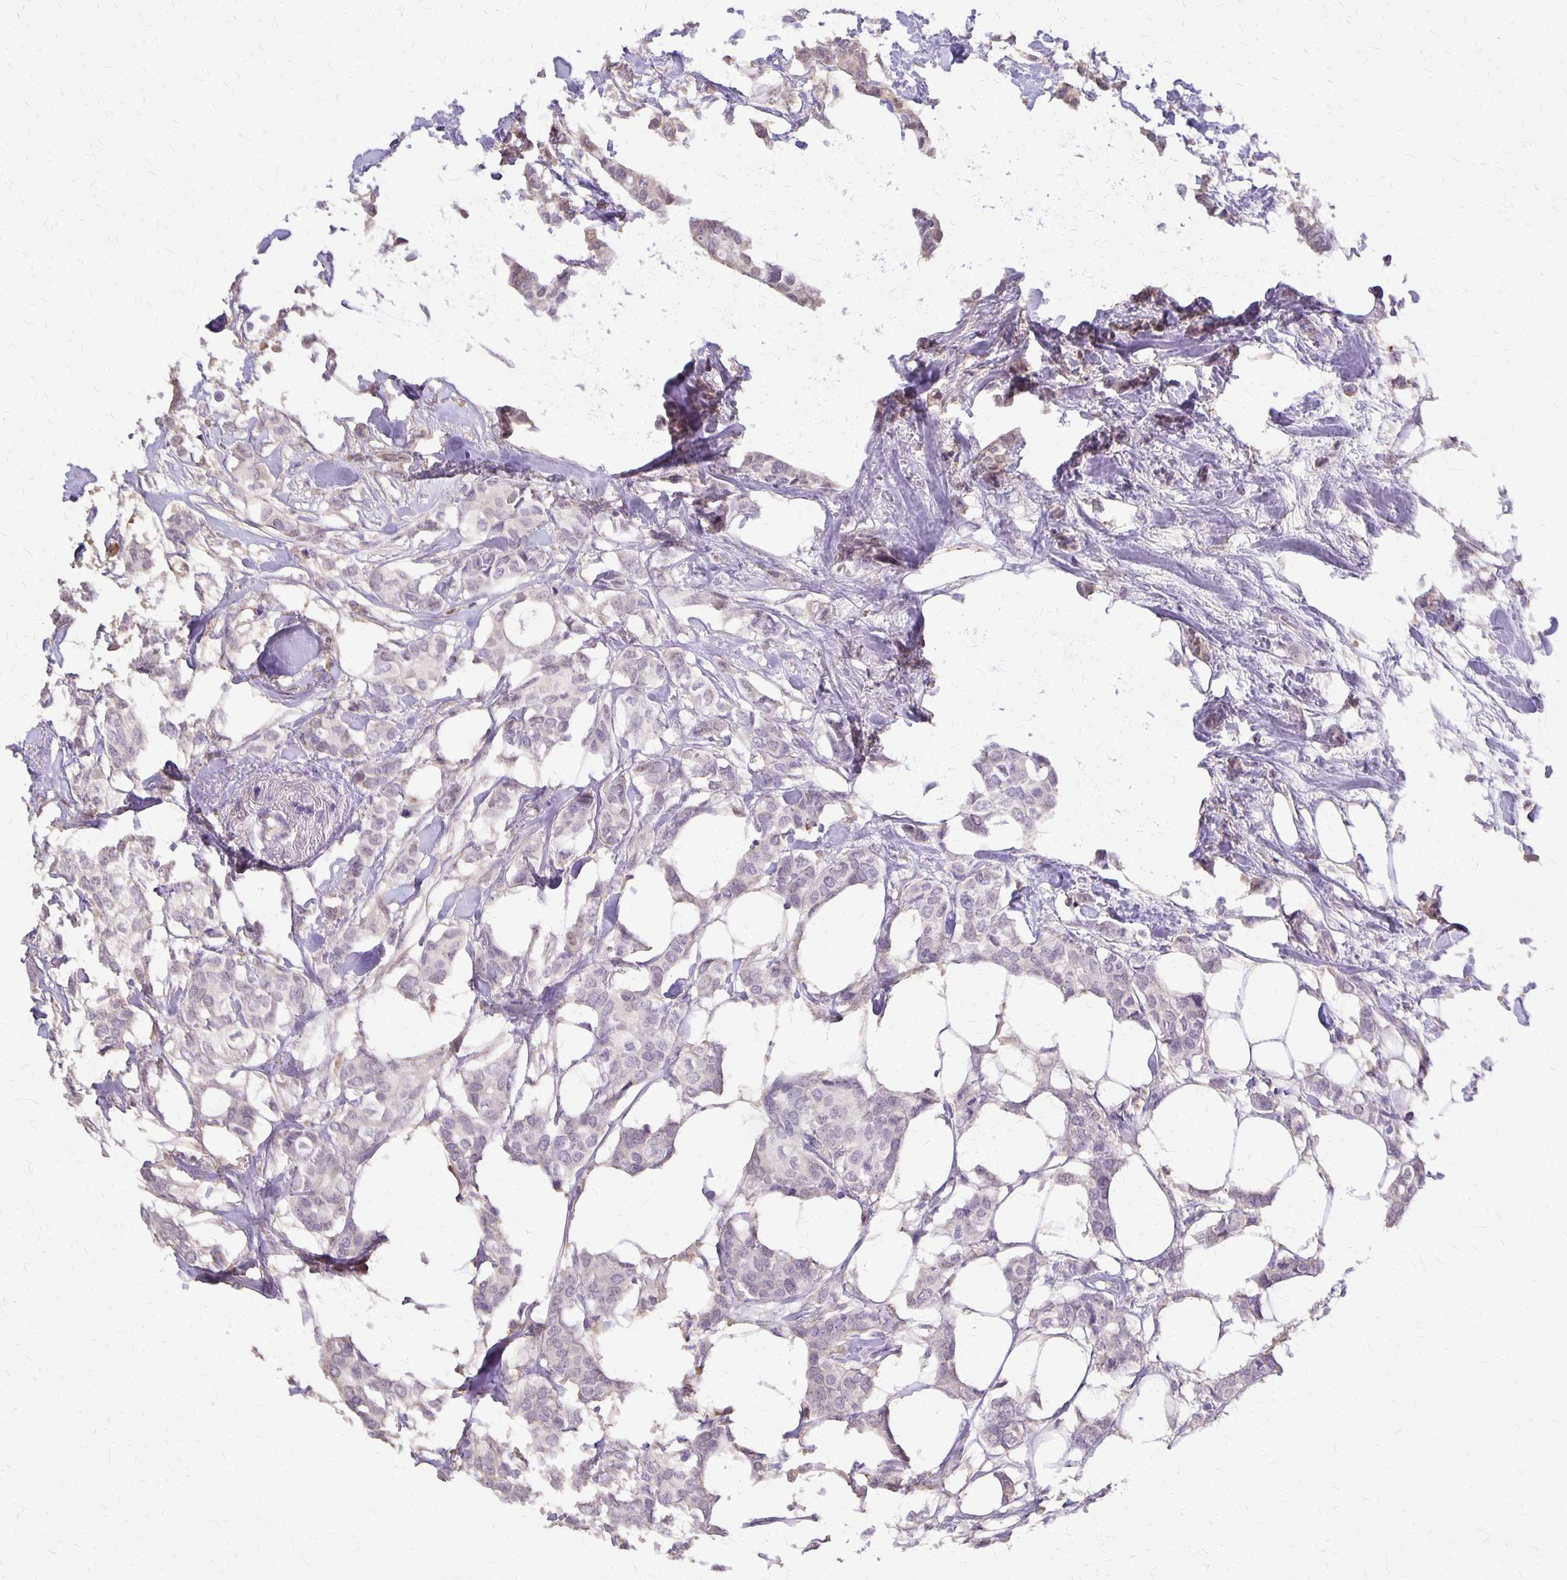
{"staining": {"intensity": "weak", "quantity": "<25%", "location": "cytoplasmic/membranous"}, "tissue": "breast cancer", "cell_type": "Tumor cells", "image_type": "cancer", "snomed": [{"axis": "morphology", "description": "Duct carcinoma"}, {"axis": "topography", "description": "Breast"}], "caption": "Micrograph shows no protein staining in tumor cells of invasive ductal carcinoma (breast) tissue. Brightfield microscopy of immunohistochemistry (IHC) stained with DAB (brown) and hematoxylin (blue), captured at high magnification.", "gene": "SI", "patient": {"sex": "female", "age": 62}}